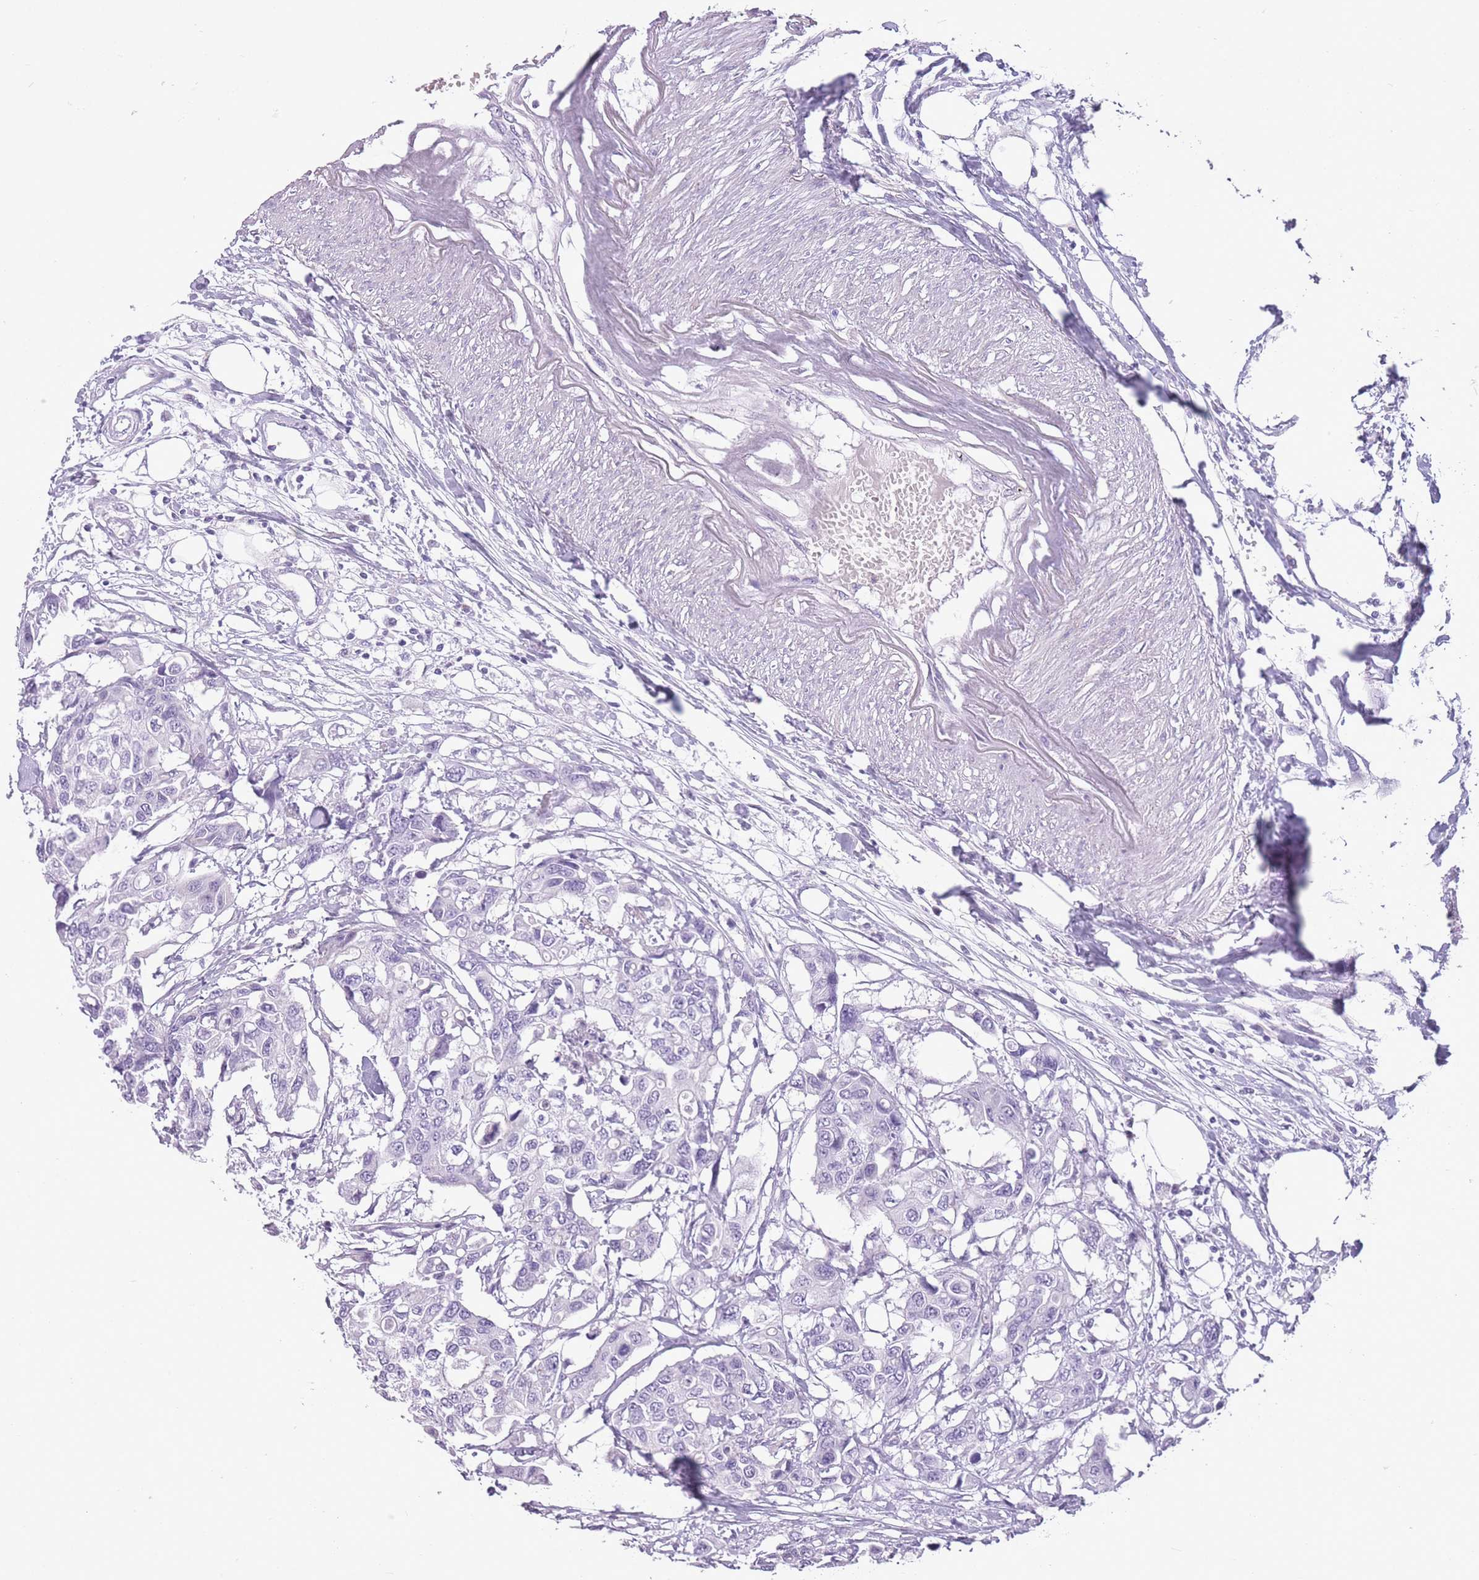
{"staining": {"intensity": "negative", "quantity": "none", "location": "none"}, "tissue": "colorectal cancer", "cell_type": "Tumor cells", "image_type": "cancer", "snomed": [{"axis": "morphology", "description": "Adenocarcinoma, NOS"}, {"axis": "topography", "description": "Colon"}], "caption": "Colorectal cancer (adenocarcinoma) stained for a protein using IHC shows no expression tumor cells.", "gene": "GOLGA6D", "patient": {"sex": "male", "age": 77}}